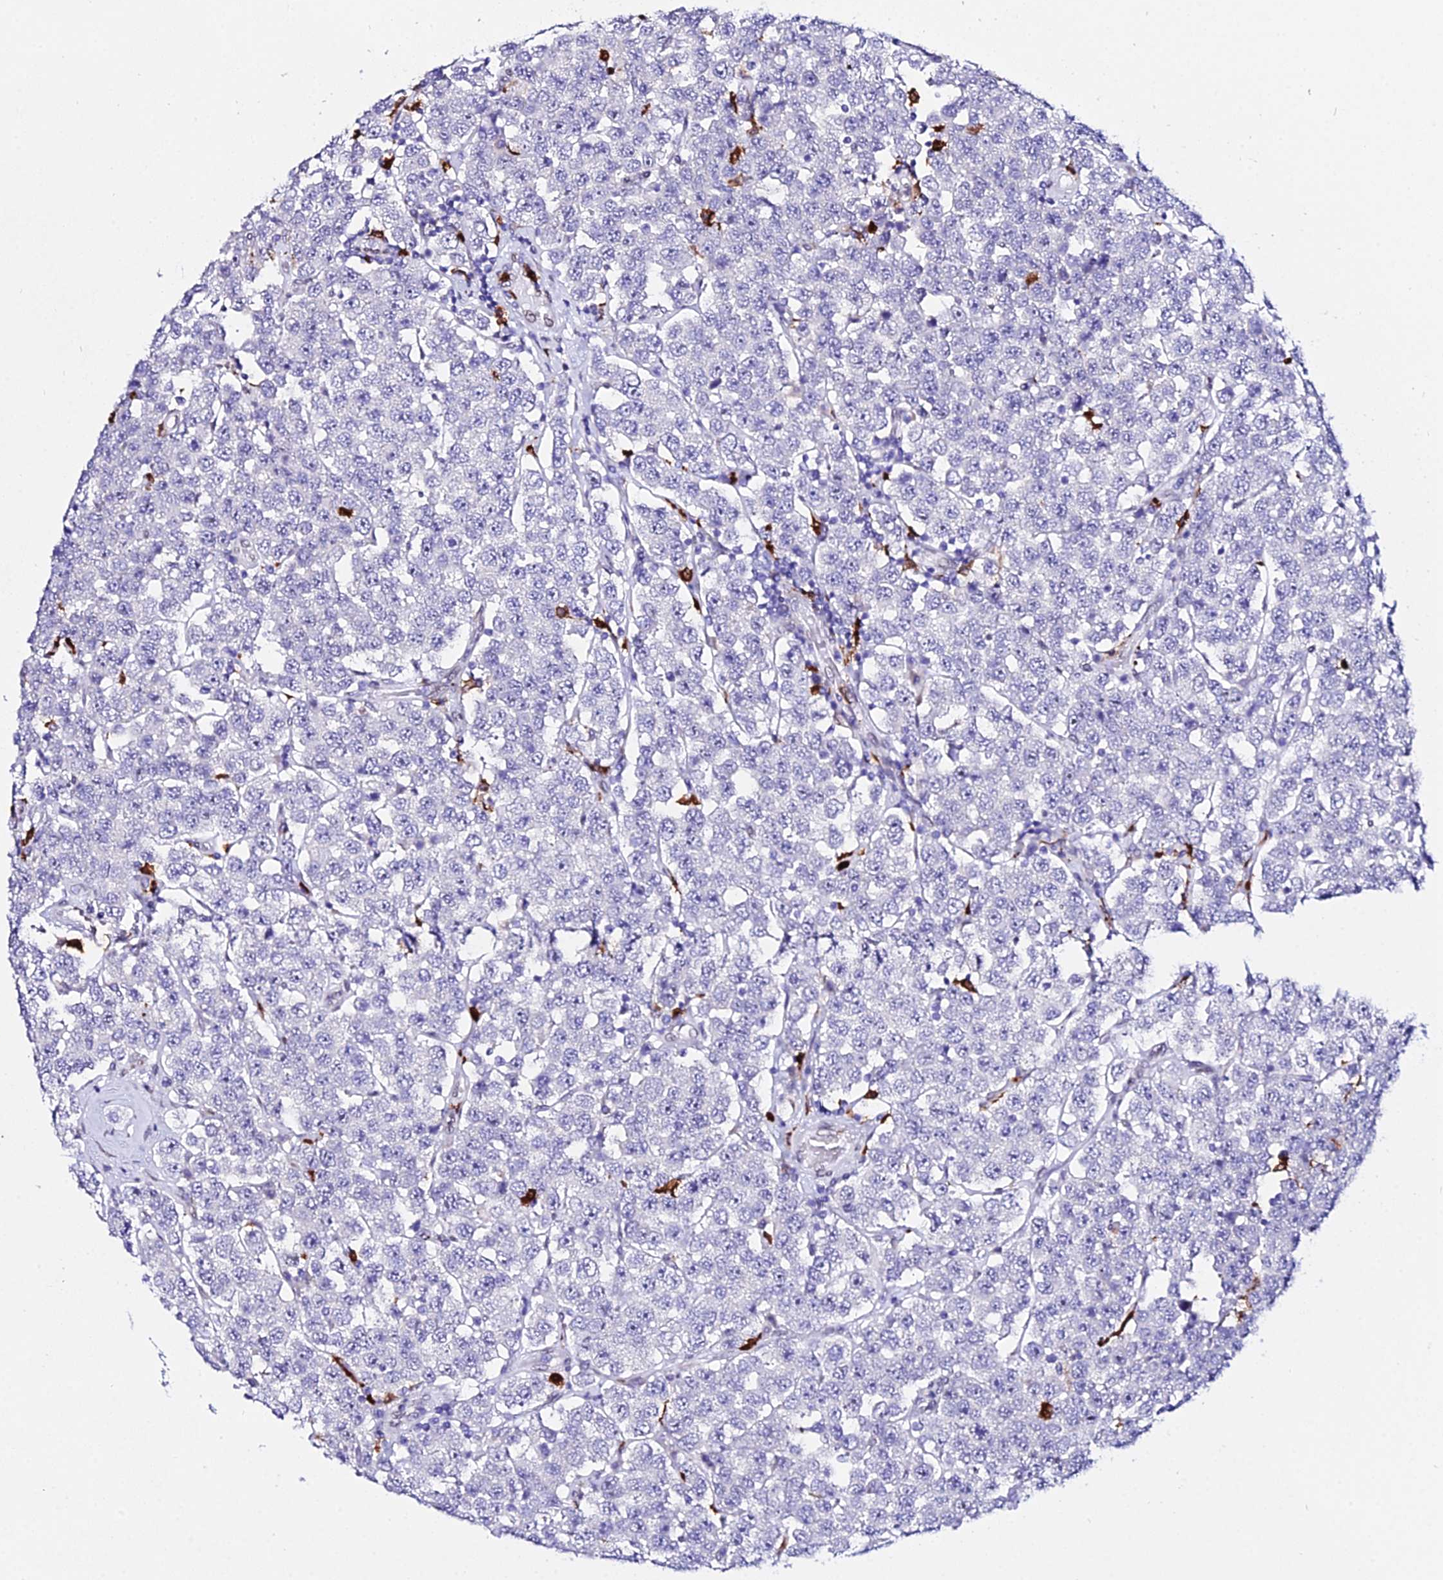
{"staining": {"intensity": "negative", "quantity": "none", "location": "none"}, "tissue": "testis cancer", "cell_type": "Tumor cells", "image_type": "cancer", "snomed": [{"axis": "morphology", "description": "Seminoma, NOS"}, {"axis": "topography", "description": "Testis"}], "caption": "Tumor cells are negative for brown protein staining in testis cancer (seminoma). (DAB (3,3'-diaminobenzidine) immunohistochemistry (IHC) with hematoxylin counter stain).", "gene": "MCM10", "patient": {"sex": "male", "age": 28}}